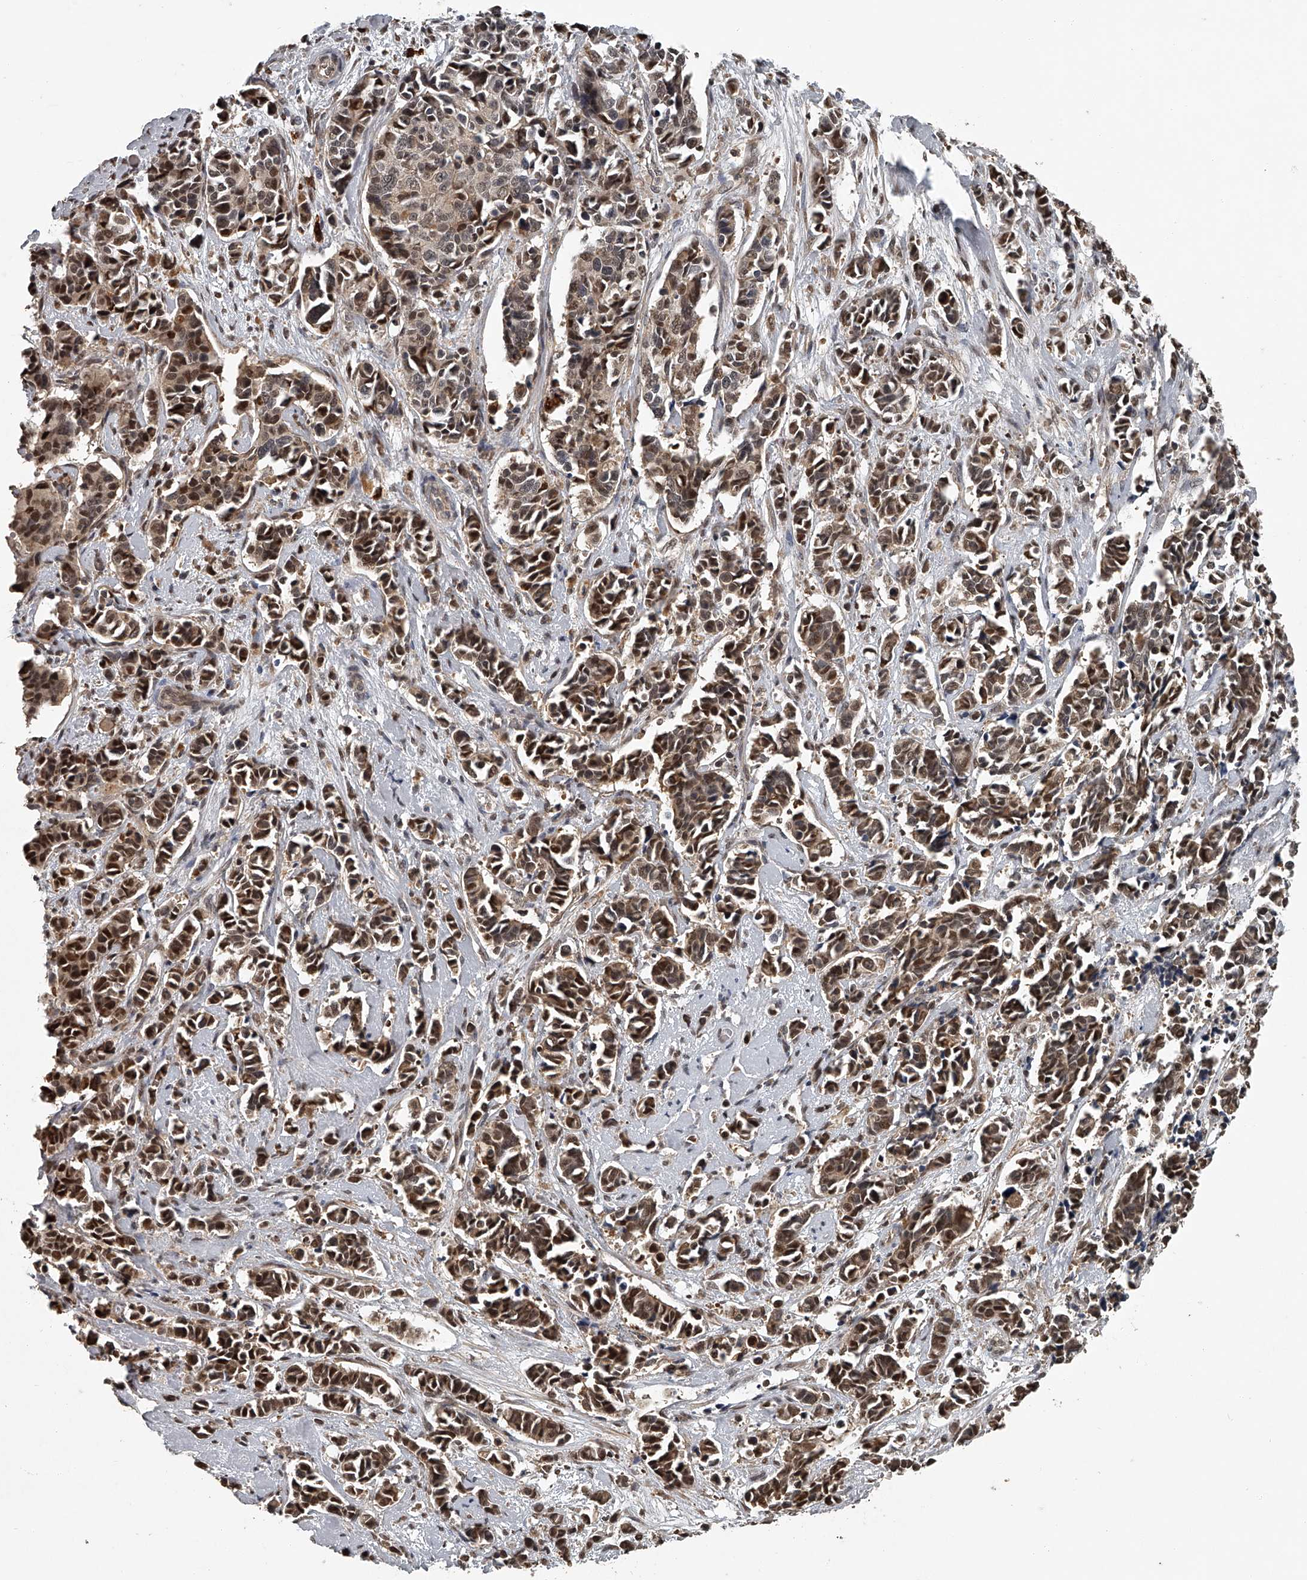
{"staining": {"intensity": "moderate", "quantity": ">75%", "location": "nuclear"}, "tissue": "cervical cancer", "cell_type": "Tumor cells", "image_type": "cancer", "snomed": [{"axis": "morphology", "description": "Normal tissue, NOS"}, {"axis": "morphology", "description": "Squamous cell carcinoma, NOS"}, {"axis": "topography", "description": "Cervix"}], "caption": "Protein staining of cervical cancer (squamous cell carcinoma) tissue exhibits moderate nuclear staining in approximately >75% of tumor cells.", "gene": "PLEKHG1", "patient": {"sex": "female", "age": 35}}